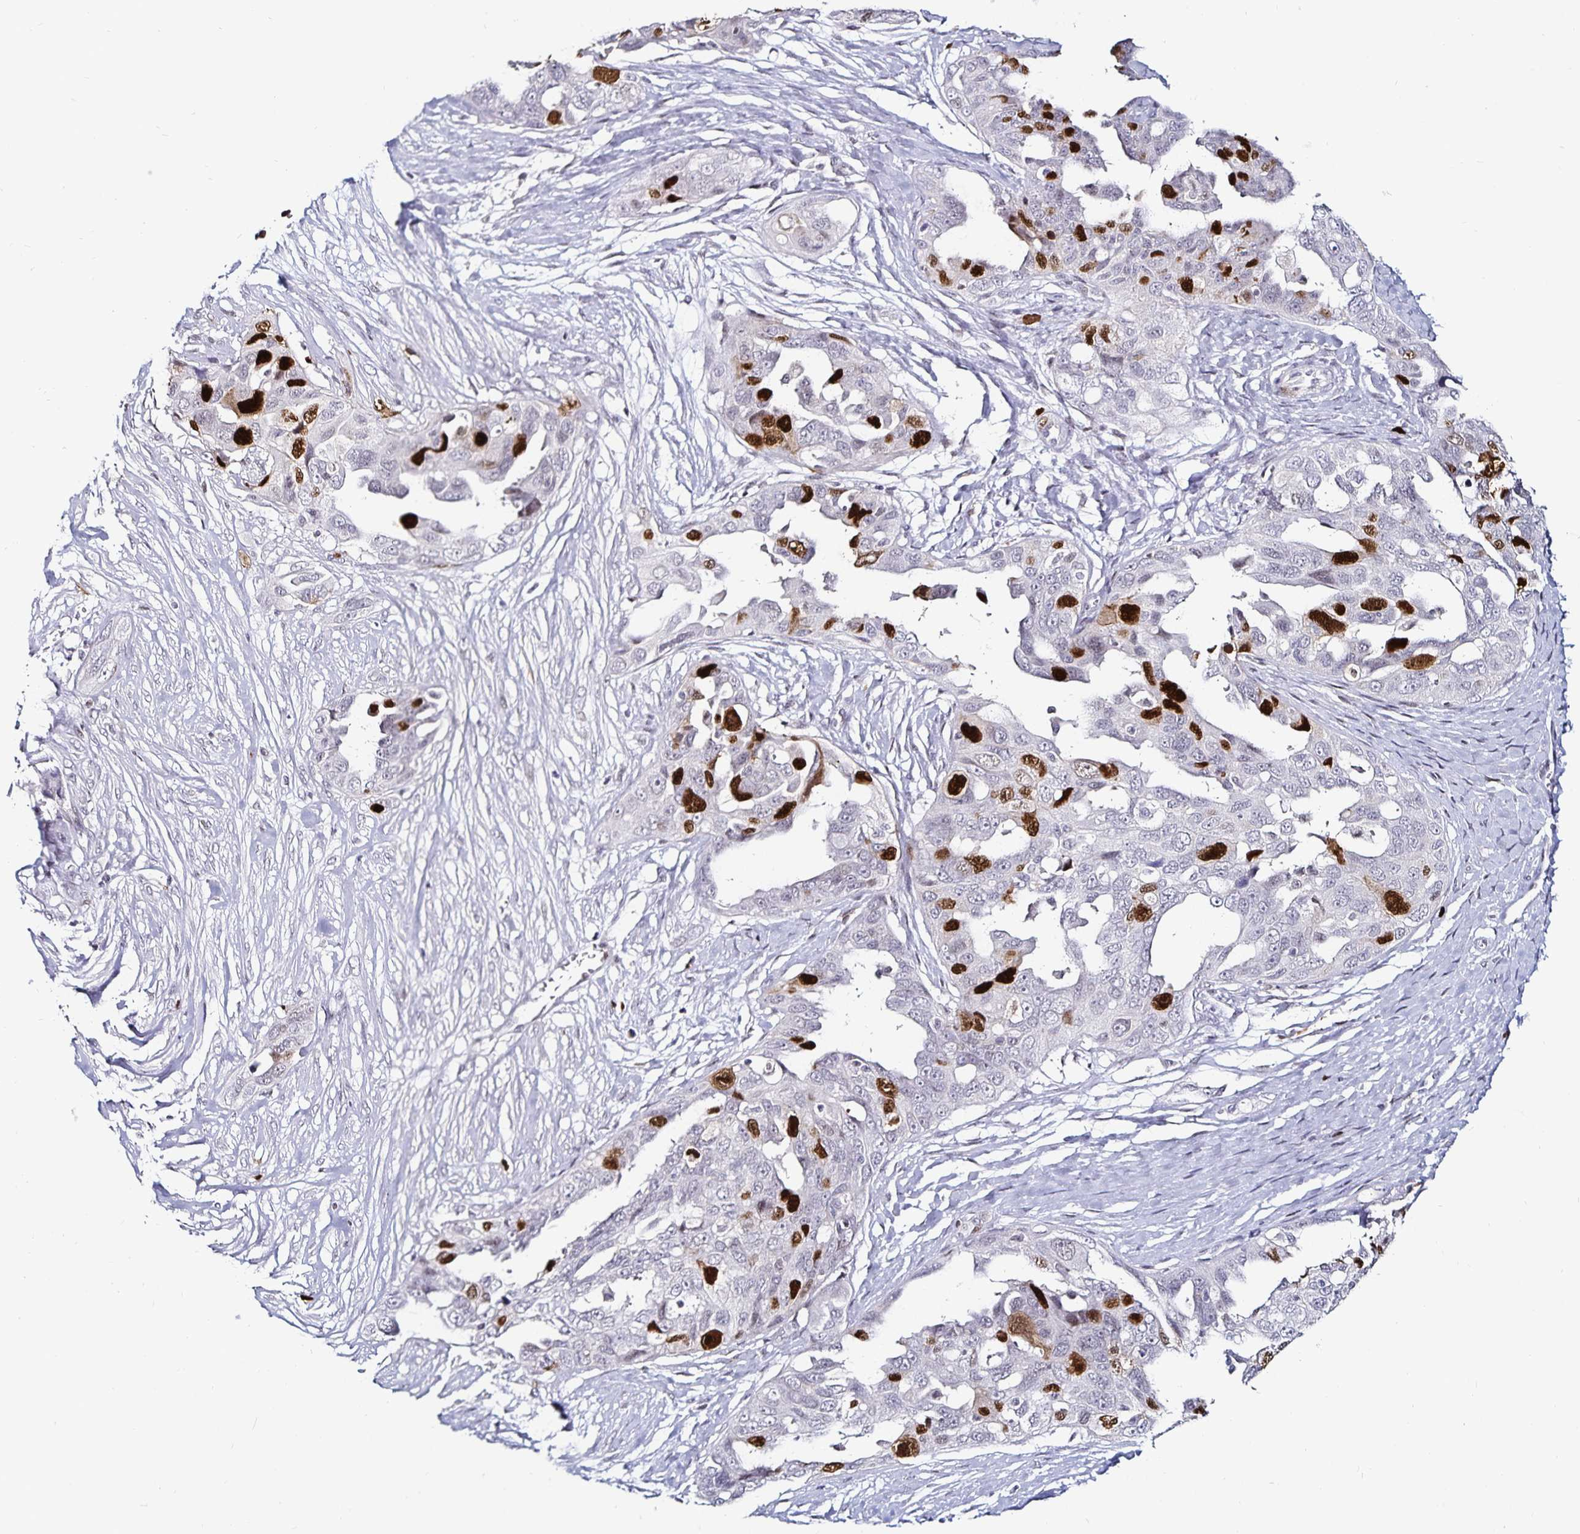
{"staining": {"intensity": "strong", "quantity": "25%-75%", "location": "nuclear"}, "tissue": "ovarian cancer", "cell_type": "Tumor cells", "image_type": "cancer", "snomed": [{"axis": "morphology", "description": "Carcinoma, endometroid"}, {"axis": "topography", "description": "Ovary"}], "caption": "Ovarian cancer was stained to show a protein in brown. There is high levels of strong nuclear expression in about 25%-75% of tumor cells.", "gene": "ANLN", "patient": {"sex": "female", "age": 70}}